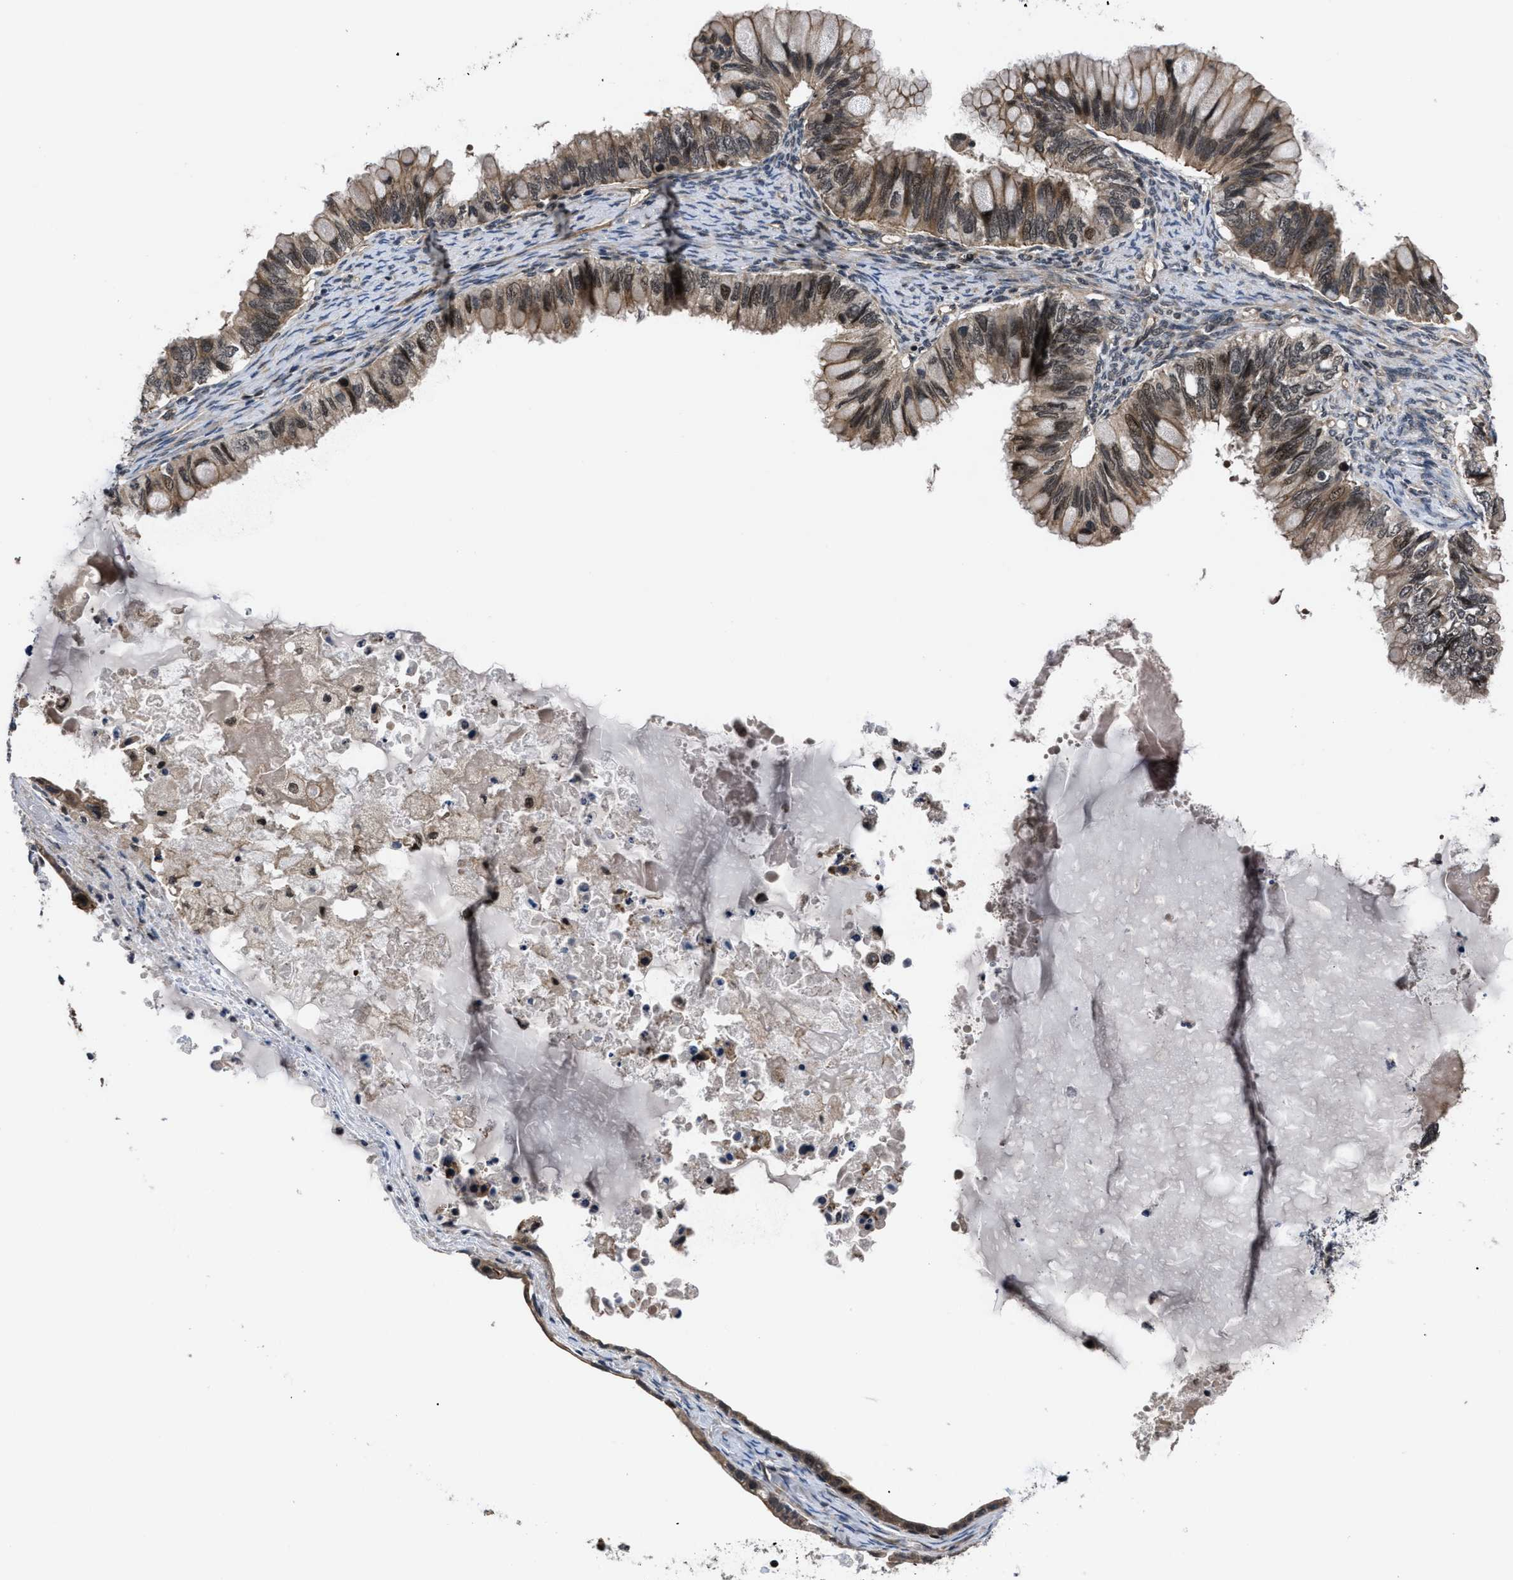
{"staining": {"intensity": "weak", "quantity": ">75%", "location": "cytoplasmic/membranous"}, "tissue": "ovarian cancer", "cell_type": "Tumor cells", "image_type": "cancer", "snomed": [{"axis": "morphology", "description": "Cystadenocarcinoma, mucinous, NOS"}, {"axis": "topography", "description": "Ovary"}], "caption": "Brown immunohistochemical staining in human mucinous cystadenocarcinoma (ovarian) displays weak cytoplasmic/membranous positivity in approximately >75% of tumor cells.", "gene": "DNAJC14", "patient": {"sex": "female", "age": 80}}